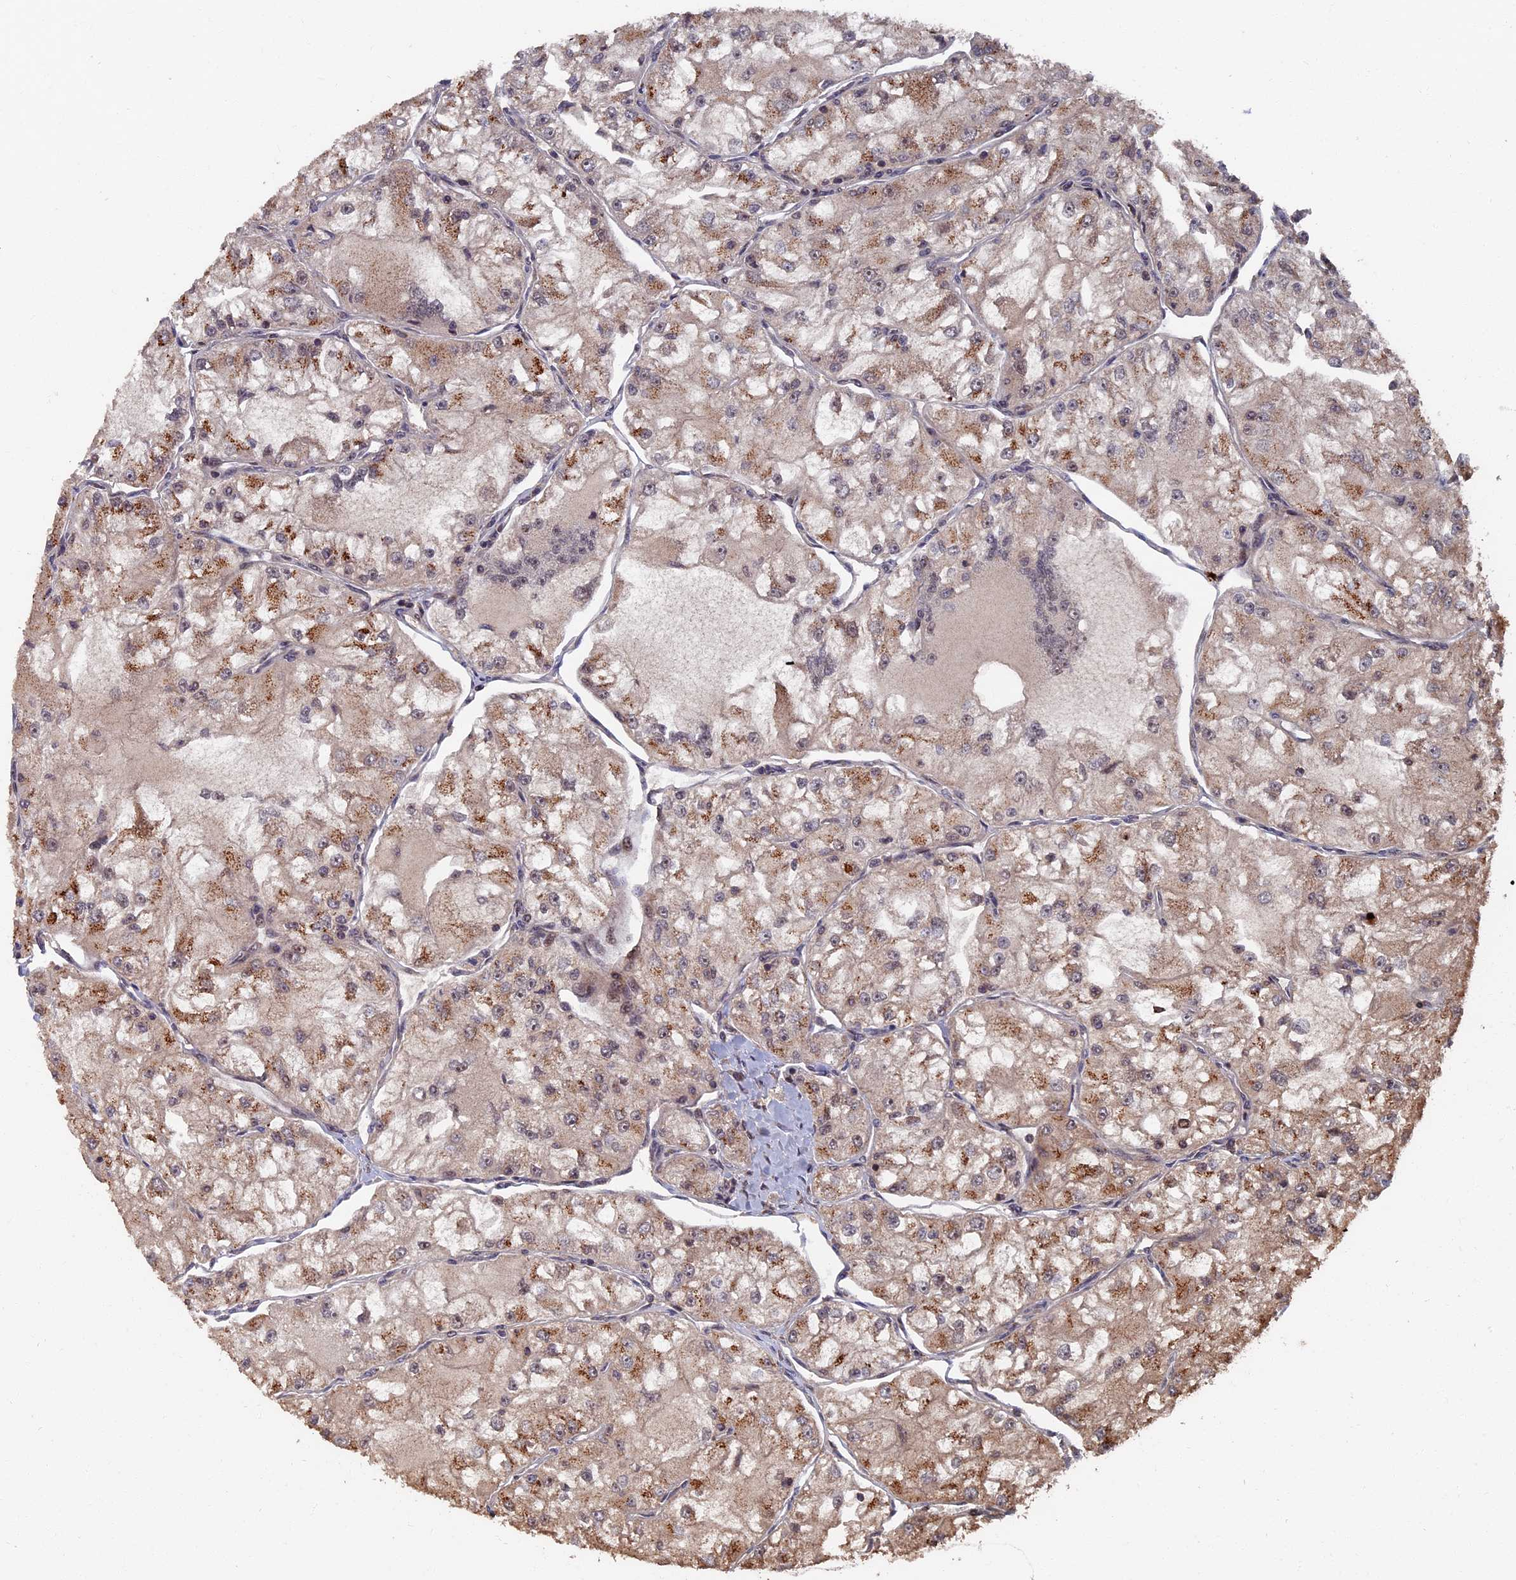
{"staining": {"intensity": "moderate", "quantity": "<25%", "location": "cytoplasmic/membranous"}, "tissue": "renal cancer", "cell_type": "Tumor cells", "image_type": "cancer", "snomed": [{"axis": "morphology", "description": "Adenocarcinoma, NOS"}, {"axis": "topography", "description": "Kidney"}], "caption": "Human renal cancer (adenocarcinoma) stained with a brown dye reveals moderate cytoplasmic/membranous positive expression in approximately <25% of tumor cells.", "gene": "RASGRF1", "patient": {"sex": "female", "age": 72}}